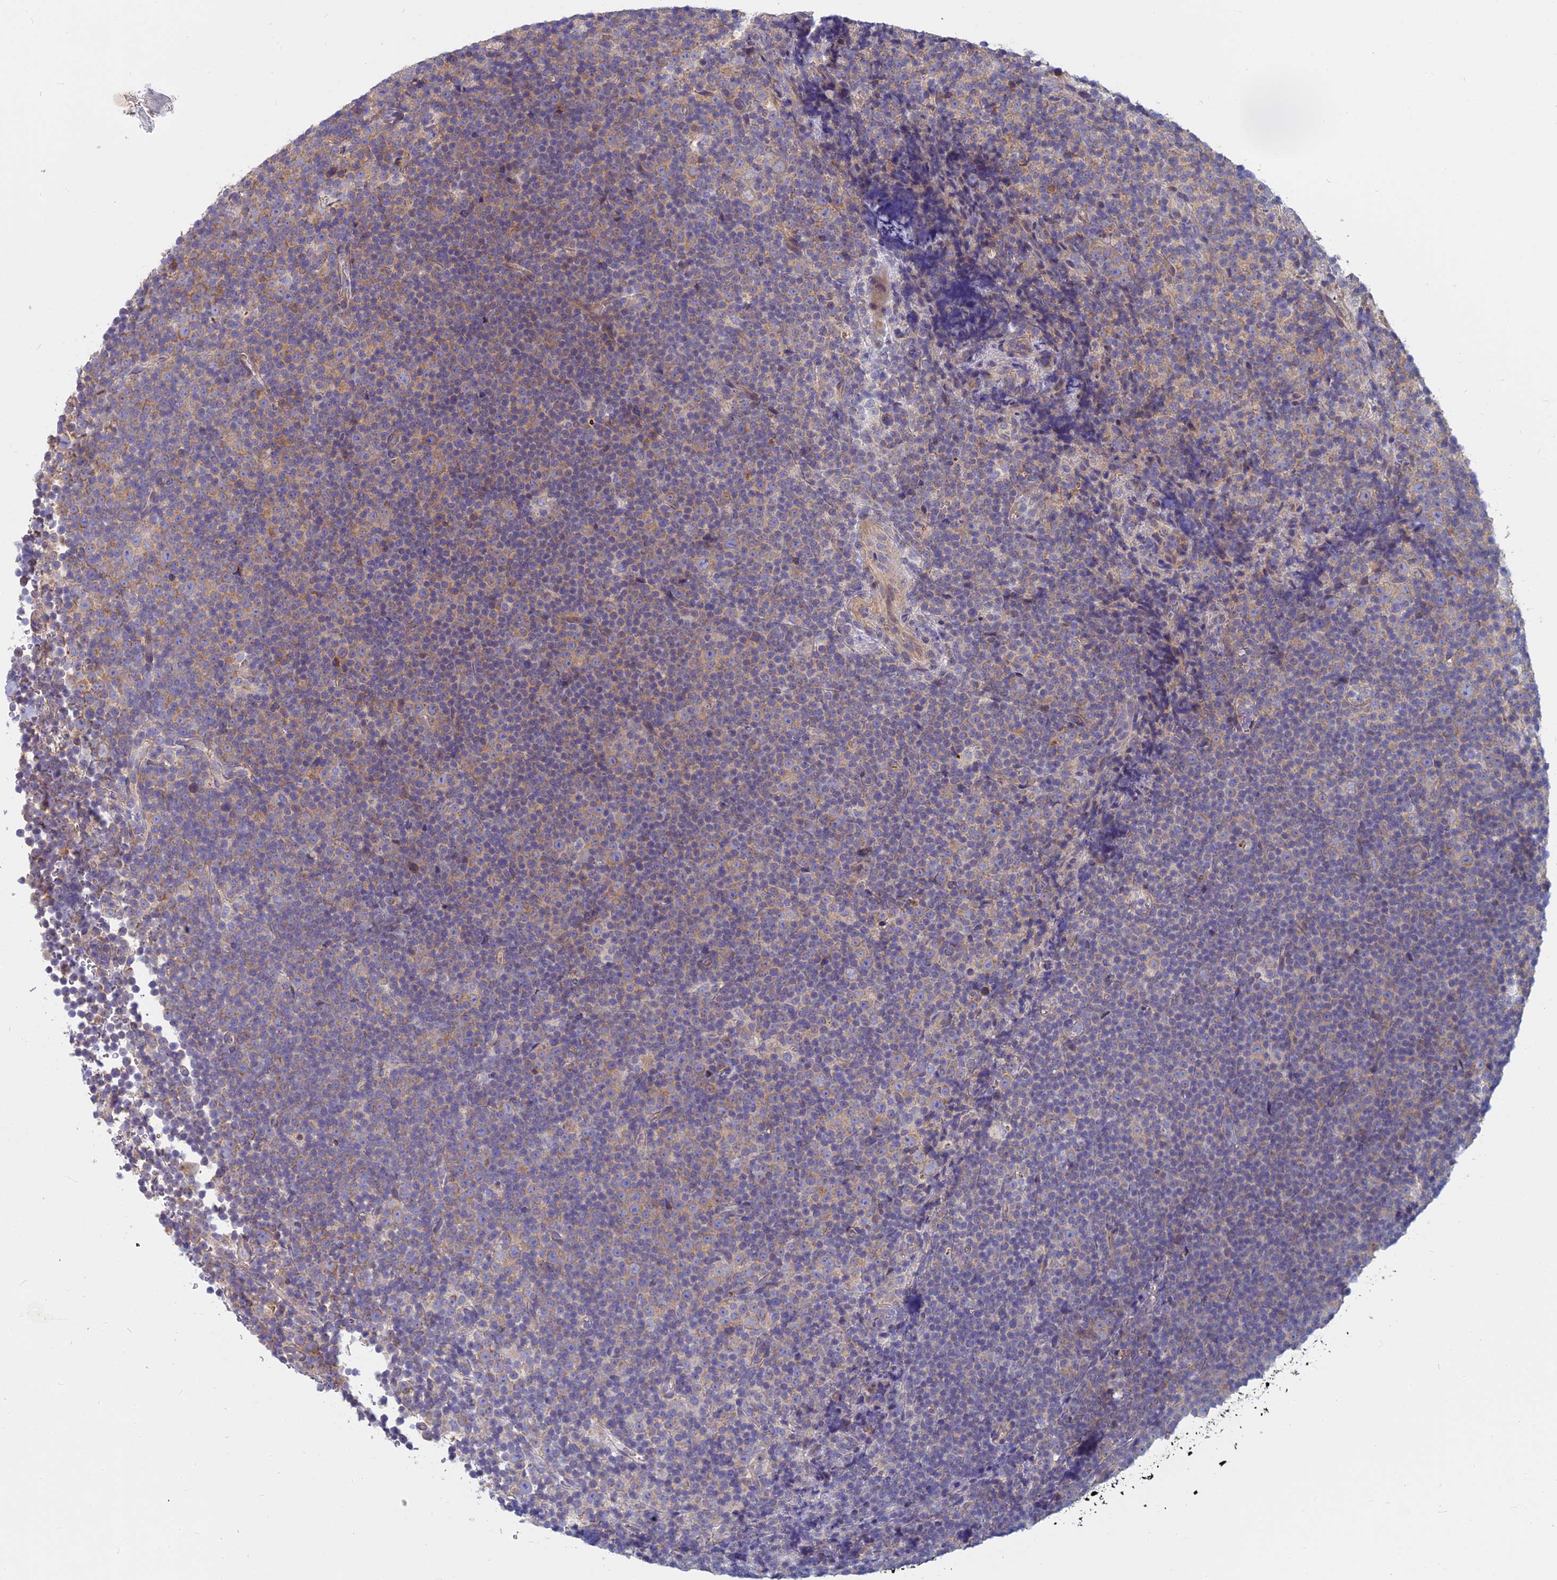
{"staining": {"intensity": "weak", "quantity": "<25%", "location": "cytoplasmic/membranous"}, "tissue": "lymphoma", "cell_type": "Tumor cells", "image_type": "cancer", "snomed": [{"axis": "morphology", "description": "Malignant lymphoma, non-Hodgkin's type, Low grade"}, {"axis": "topography", "description": "Lymph node"}], "caption": "Immunohistochemical staining of lymphoma reveals no significant expression in tumor cells. (Stains: DAB immunohistochemistry with hematoxylin counter stain, Microscopy: brightfield microscopy at high magnification).", "gene": "COX20", "patient": {"sex": "female", "age": 67}}